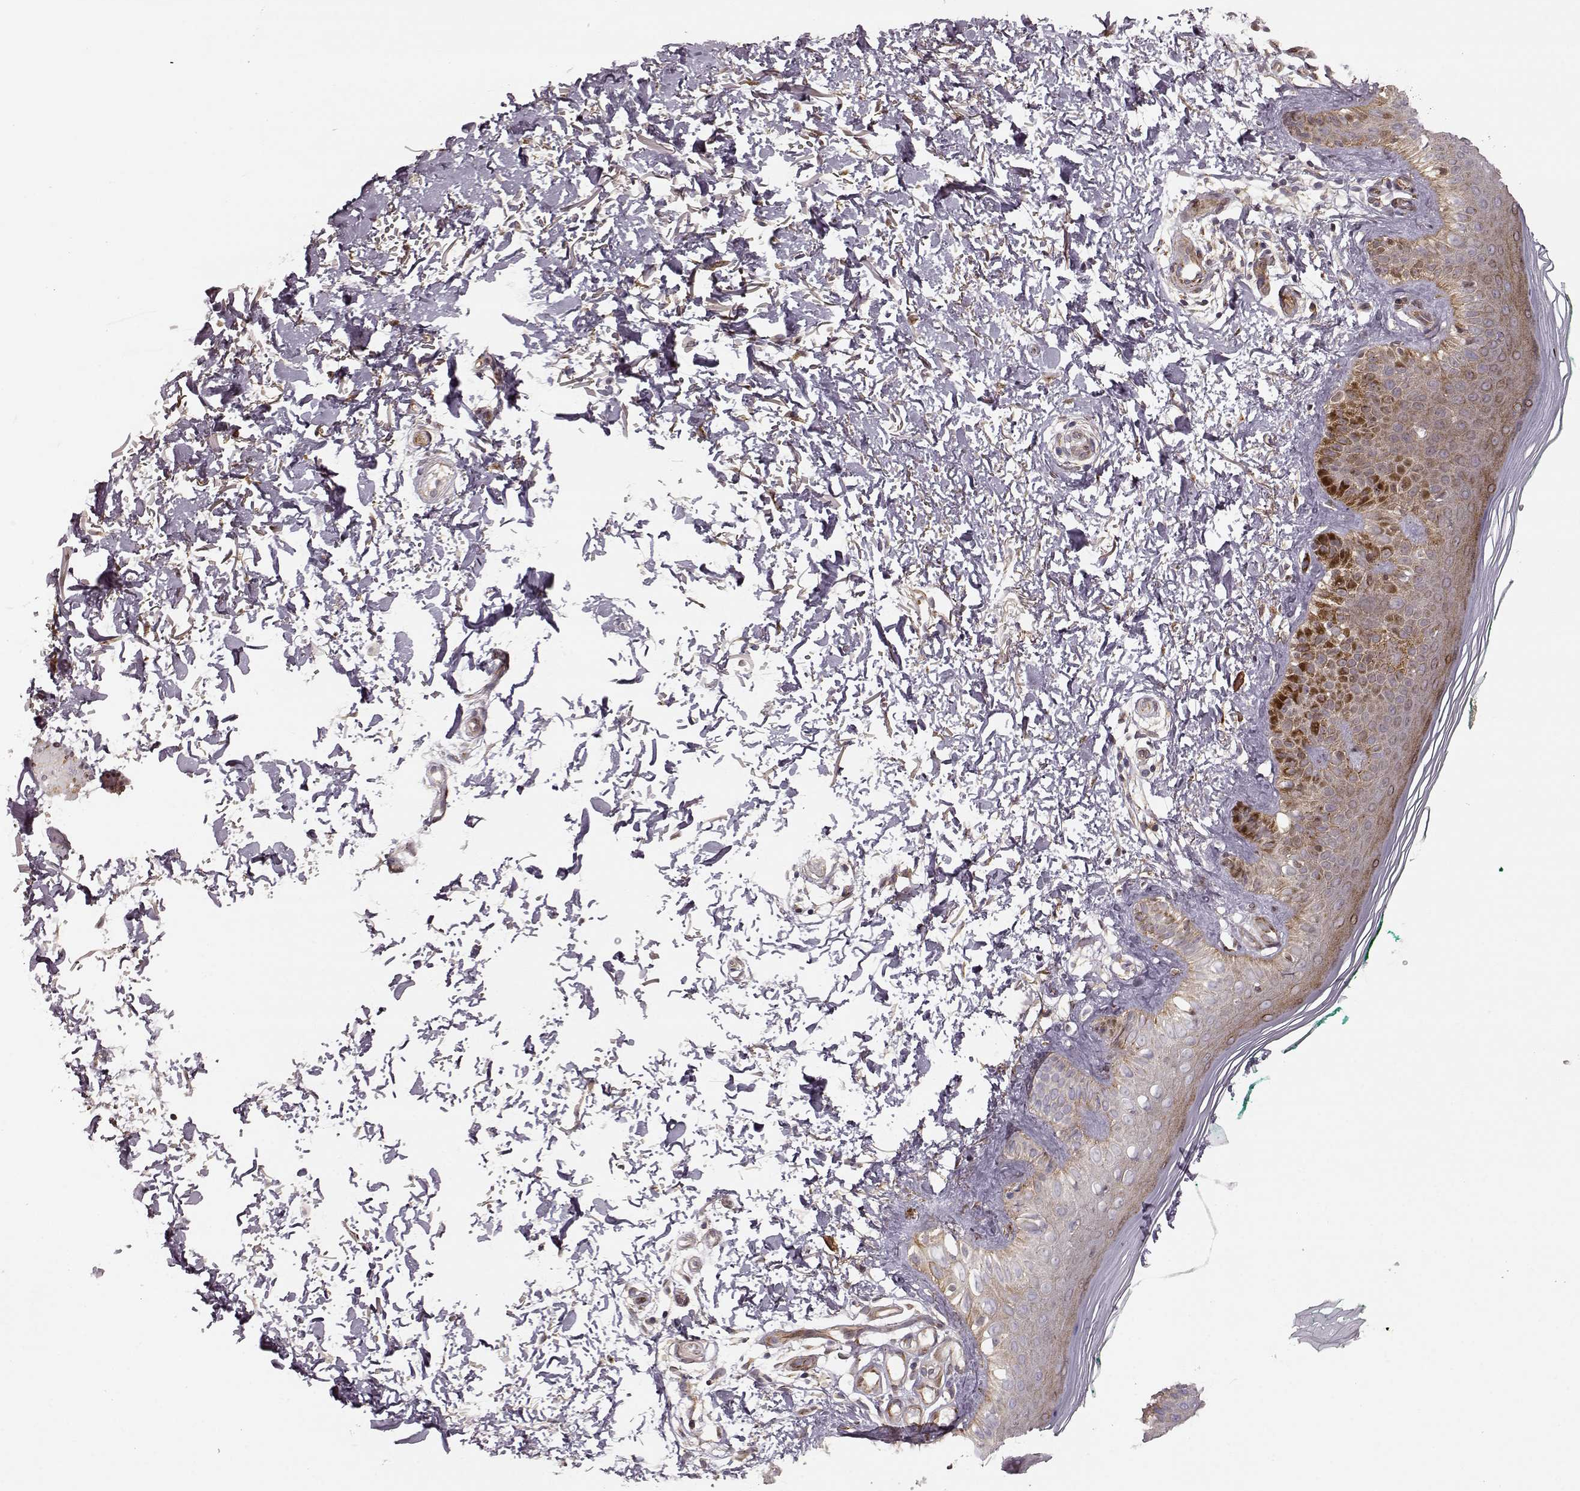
{"staining": {"intensity": "weak", "quantity": "25%-75%", "location": "cytoplasmic/membranous"}, "tissue": "skin", "cell_type": "Fibroblasts", "image_type": "normal", "snomed": [{"axis": "morphology", "description": "Normal tissue, NOS"}, {"axis": "morphology", "description": "Inflammation, NOS"}, {"axis": "morphology", "description": "Fibrosis, NOS"}, {"axis": "topography", "description": "Skin"}], "caption": "A micrograph showing weak cytoplasmic/membranous staining in about 25%-75% of fibroblasts in unremarkable skin, as visualized by brown immunohistochemical staining.", "gene": "MTR", "patient": {"sex": "male", "age": 71}}